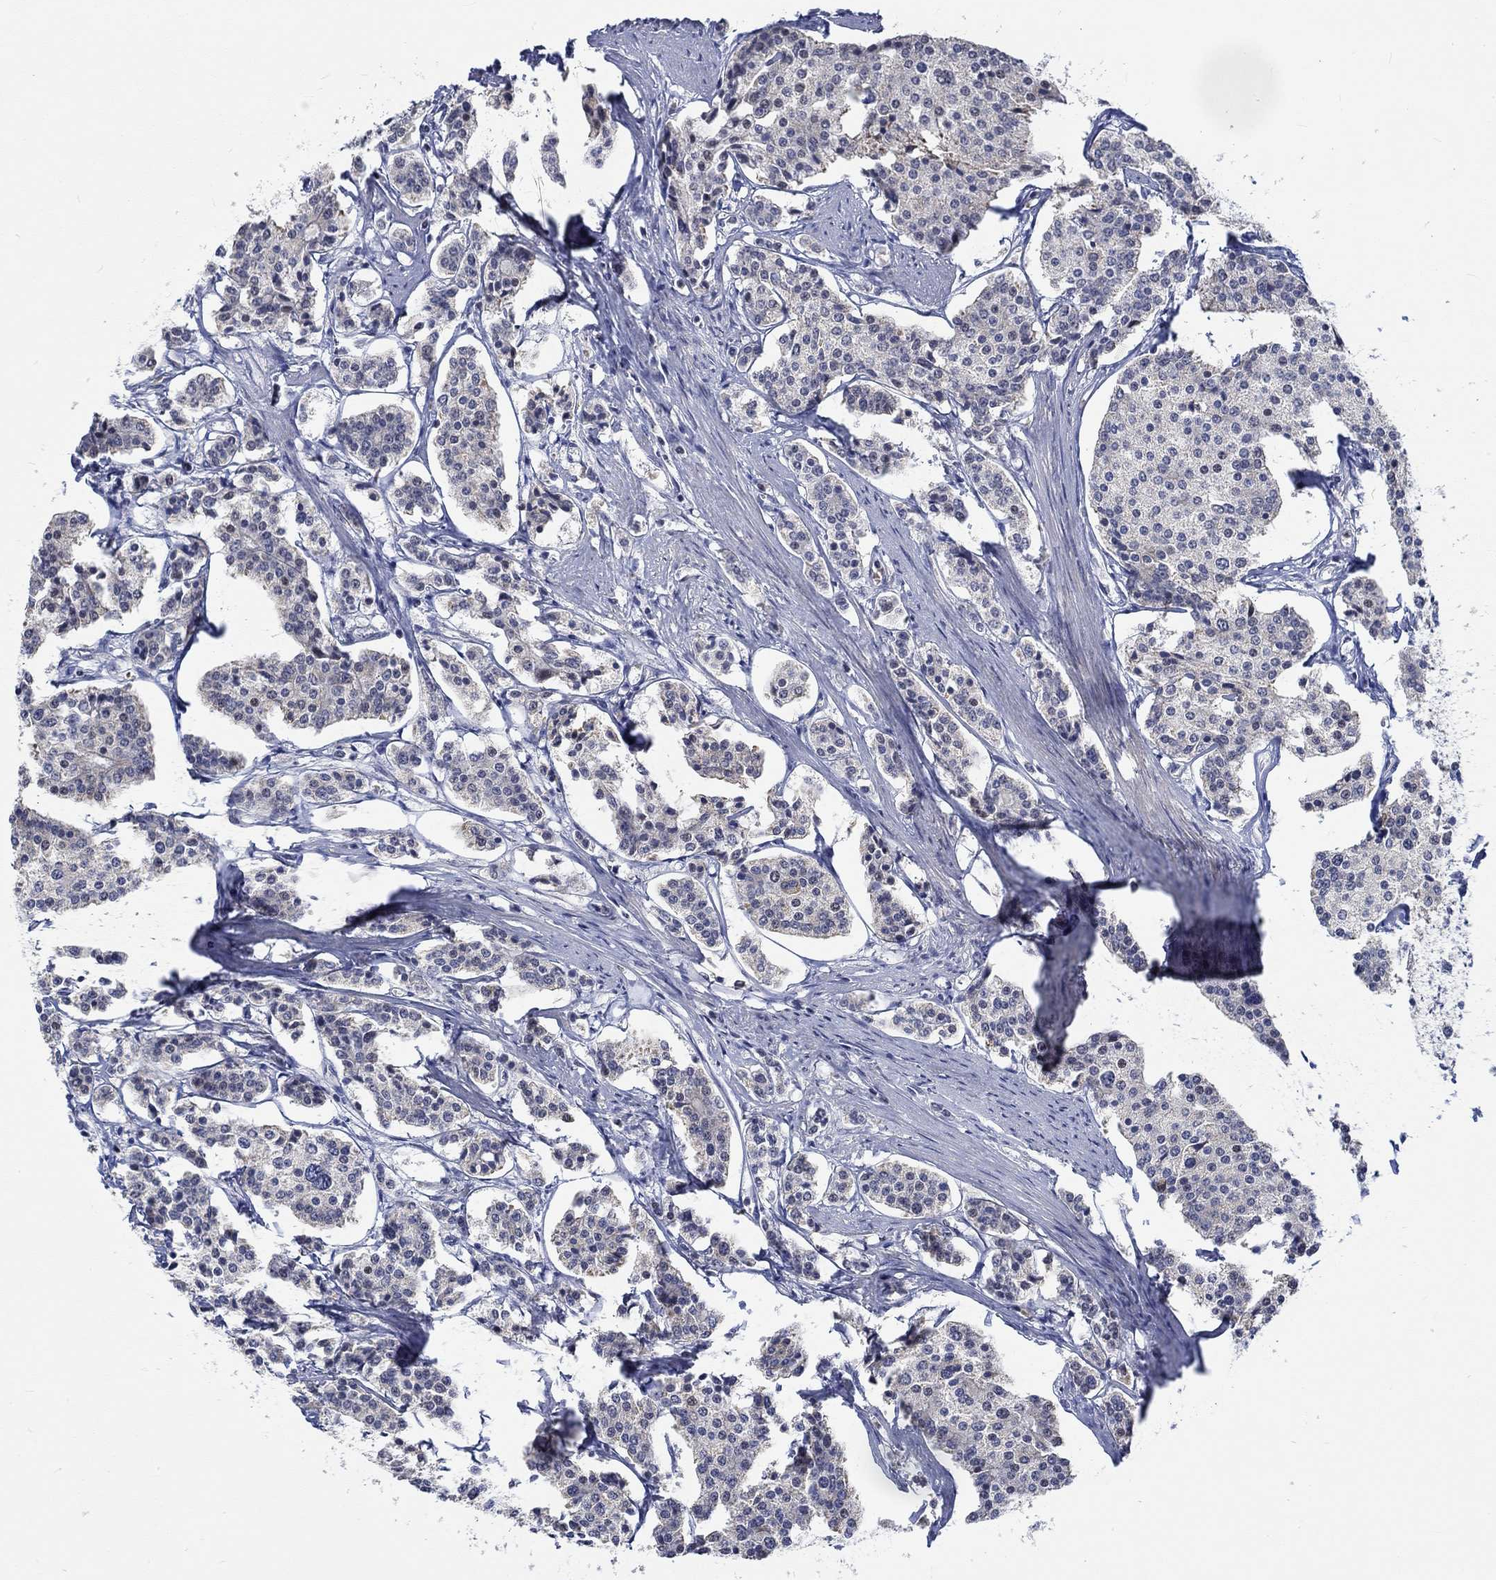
{"staining": {"intensity": "negative", "quantity": "none", "location": "none"}, "tissue": "carcinoid", "cell_type": "Tumor cells", "image_type": "cancer", "snomed": [{"axis": "morphology", "description": "Carcinoid, malignant, NOS"}, {"axis": "topography", "description": "Small intestine"}], "caption": "DAB (3,3'-diaminobenzidine) immunohistochemical staining of human carcinoid (malignant) displays no significant staining in tumor cells.", "gene": "WASF1", "patient": {"sex": "female", "age": 65}}